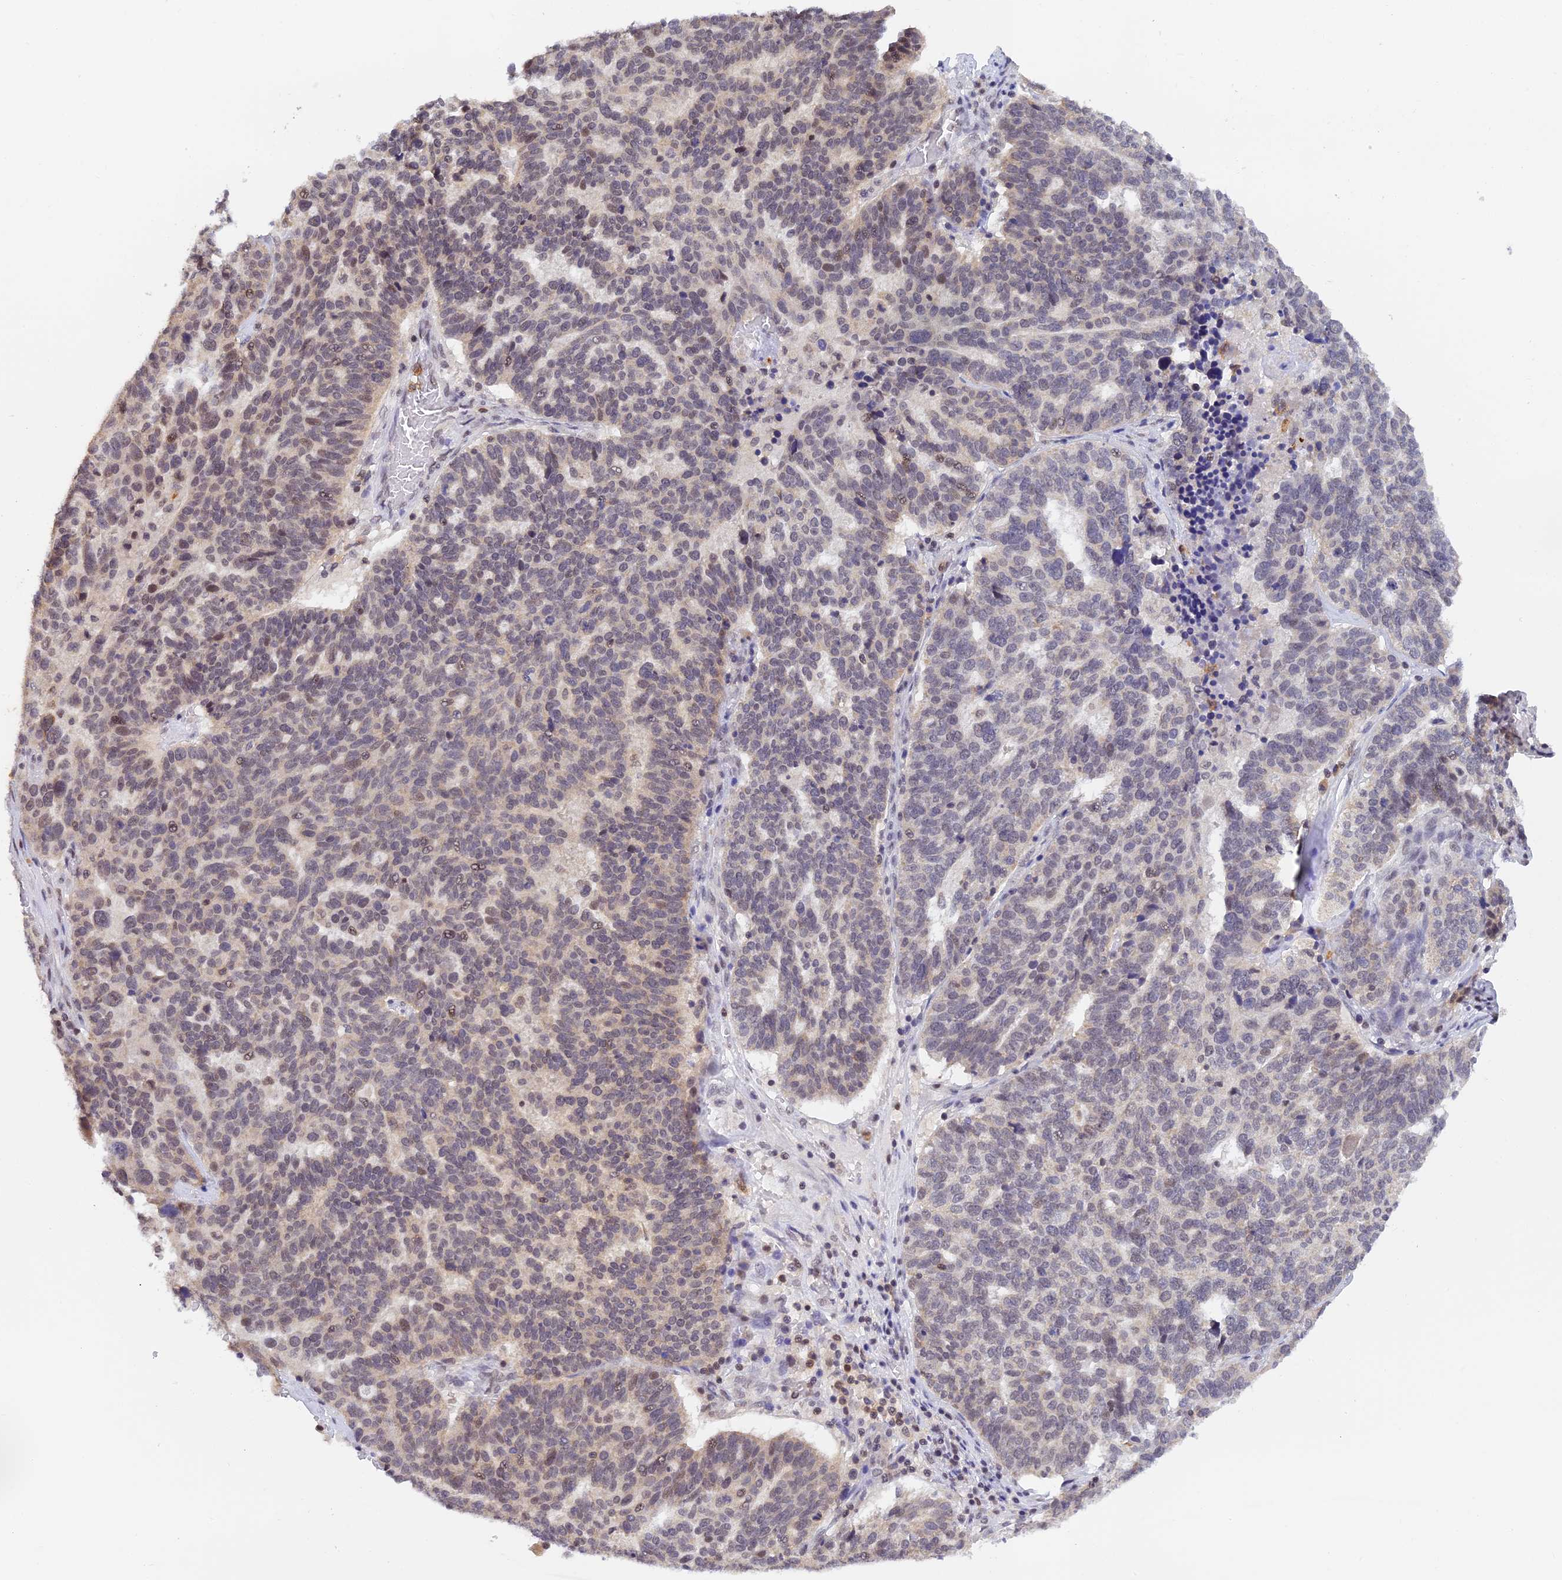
{"staining": {"intensity": "weak", "quantity": "<25%", "location": "nuclear"}, "tissue": "ovarian cancer", "cell_type": "Tumor cells", "image_type": "cancer", "snomed": [{"axis": "morphology", "description": "Cystadenocarcinoma, serous, NOS"}, {"axis": "topography", "description": "Ovary"}], "caption": "Tumor cells show no significant protein staining in ovarian cancer (serous cystadenocarcinoma).", "gene": "PEX16", "patient": {"sex": "female", "age": 59}}